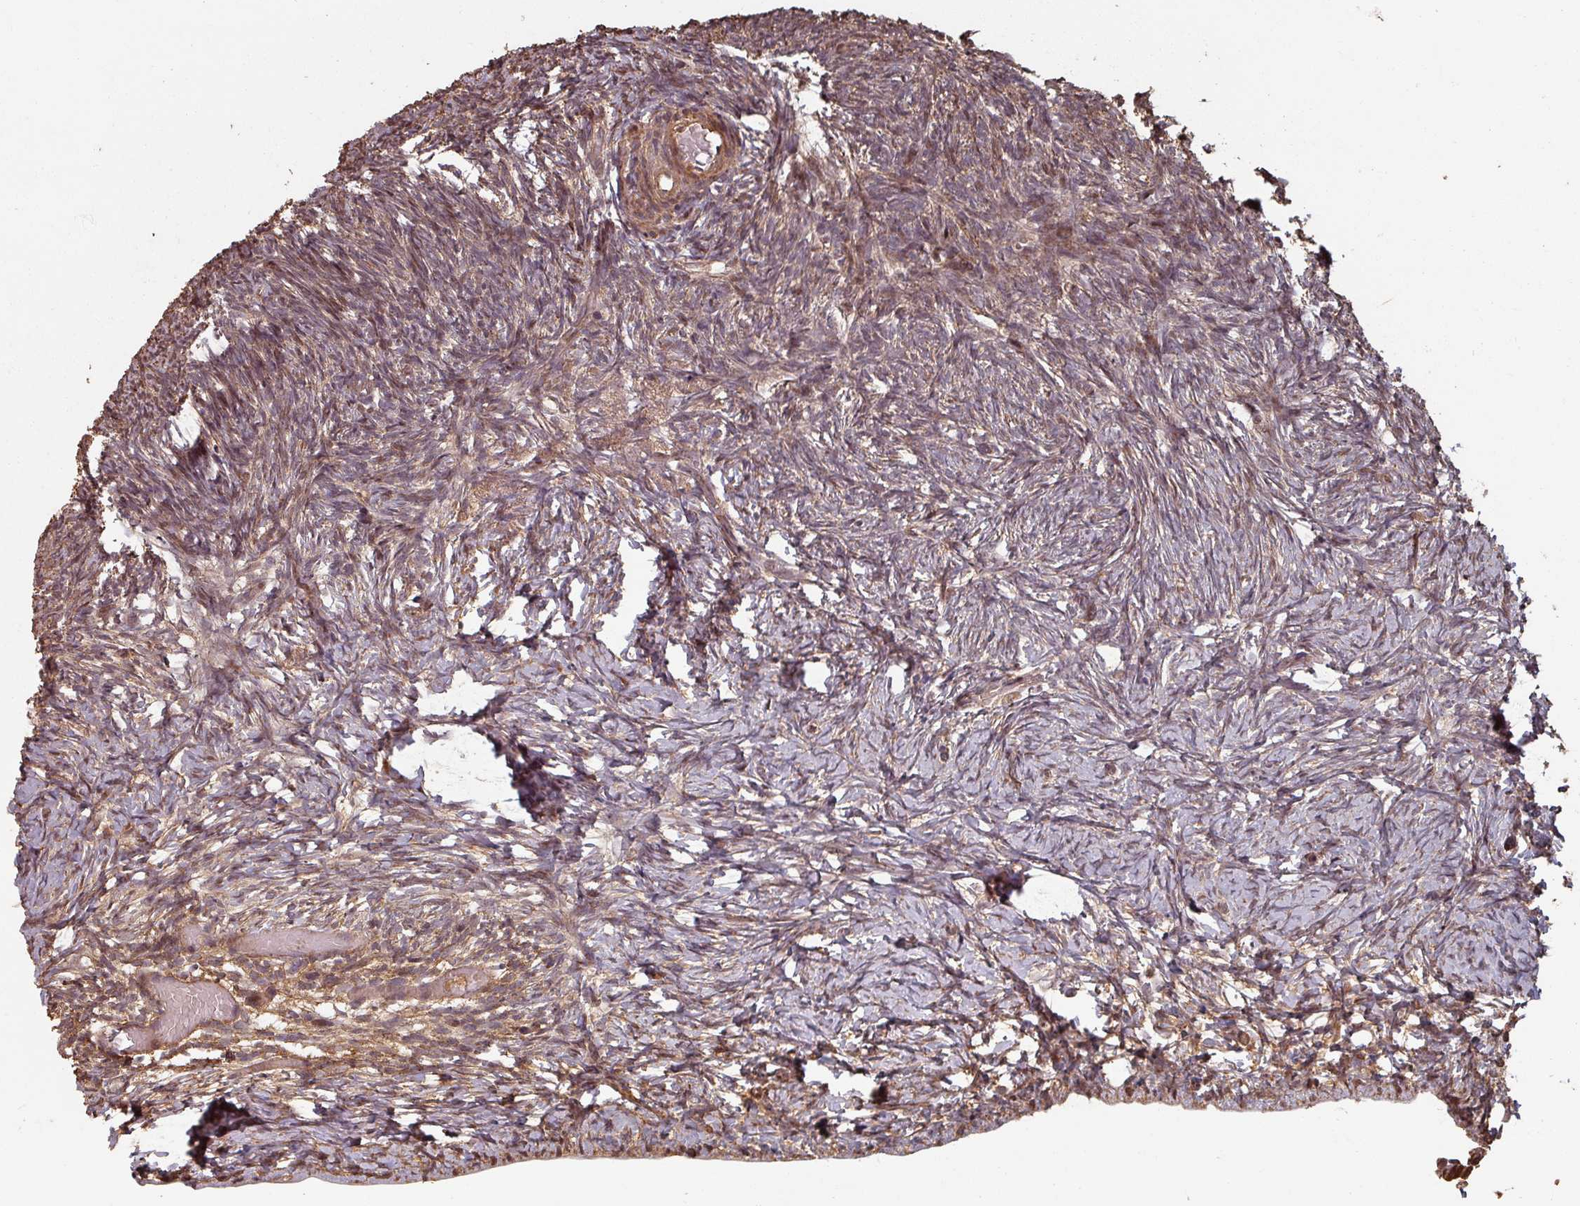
{"staining": {"intensity": "moderate", "quantity": ">75%", "location": "cytoplasmic/membranous,nuclear"}, "tissue": "ovary", "cell_type": "Ovarian stroma cells", "image_type": "normal", "snomed": [{"axis": "morphology", "description": "Normal tissue, NOS"}, {"axis": "topography", "description": "Ovary"}], "caption": "A photomicrograph of ovary stained for a protein reveals moderate cytoplasmic/membranous,nuclear brown staining in ovarian stroma cells. The protein is shown in brown color, while the nuclei are stained blue.", "gene": "EID1", "patient": {"sex": "female", "age": 39}}